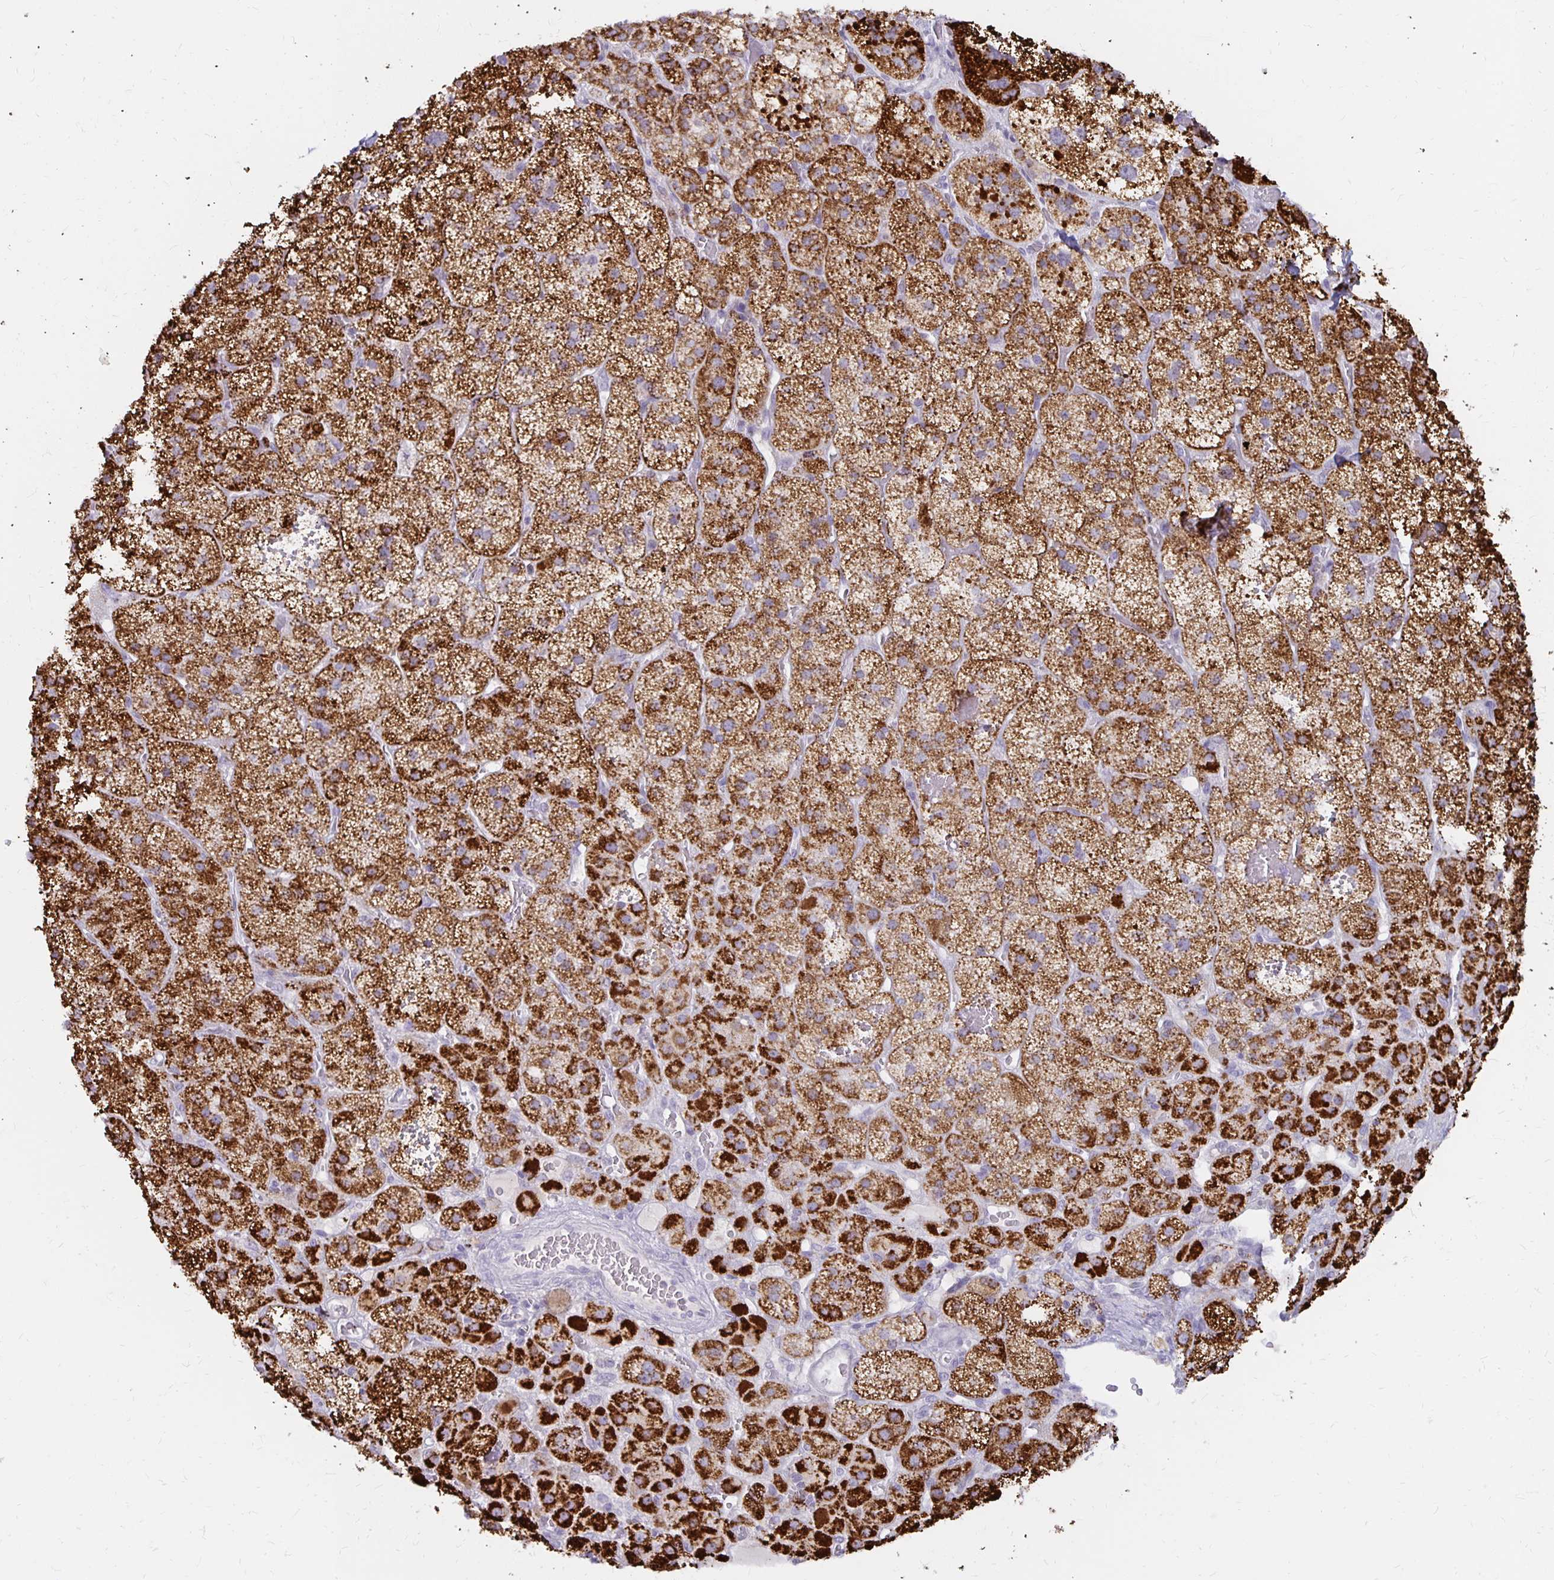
{"staining": {"intensity": "strong", "quantity": ">75%", "location": "cytoplasmic/membranous"}, "tissue": "adrenal gland", "cell_type": "Glandular cells", "image_type": "normal", "snomed": [{"axis": "morphology", "description": "Normal tissue, NOS"}, {"axis": "topography", "description": "Adrenal gland"}], "caption": "Immunohistochemistry (DAB (3,3'-diaminobenzidine)) staining of benign human adrenal gland exhibits strong cytoplasmic/membranous protein positivity in about >75% of glandular cells. The staining was performed using DAB (3,3'-diaminobenzidine) to visualize the protein expression in brown, while the nuclei were stained in blue with hematoxylin (Magnification: 20x).", "gene": "IER3", "patient": {"sex": "male", "age": 57}}